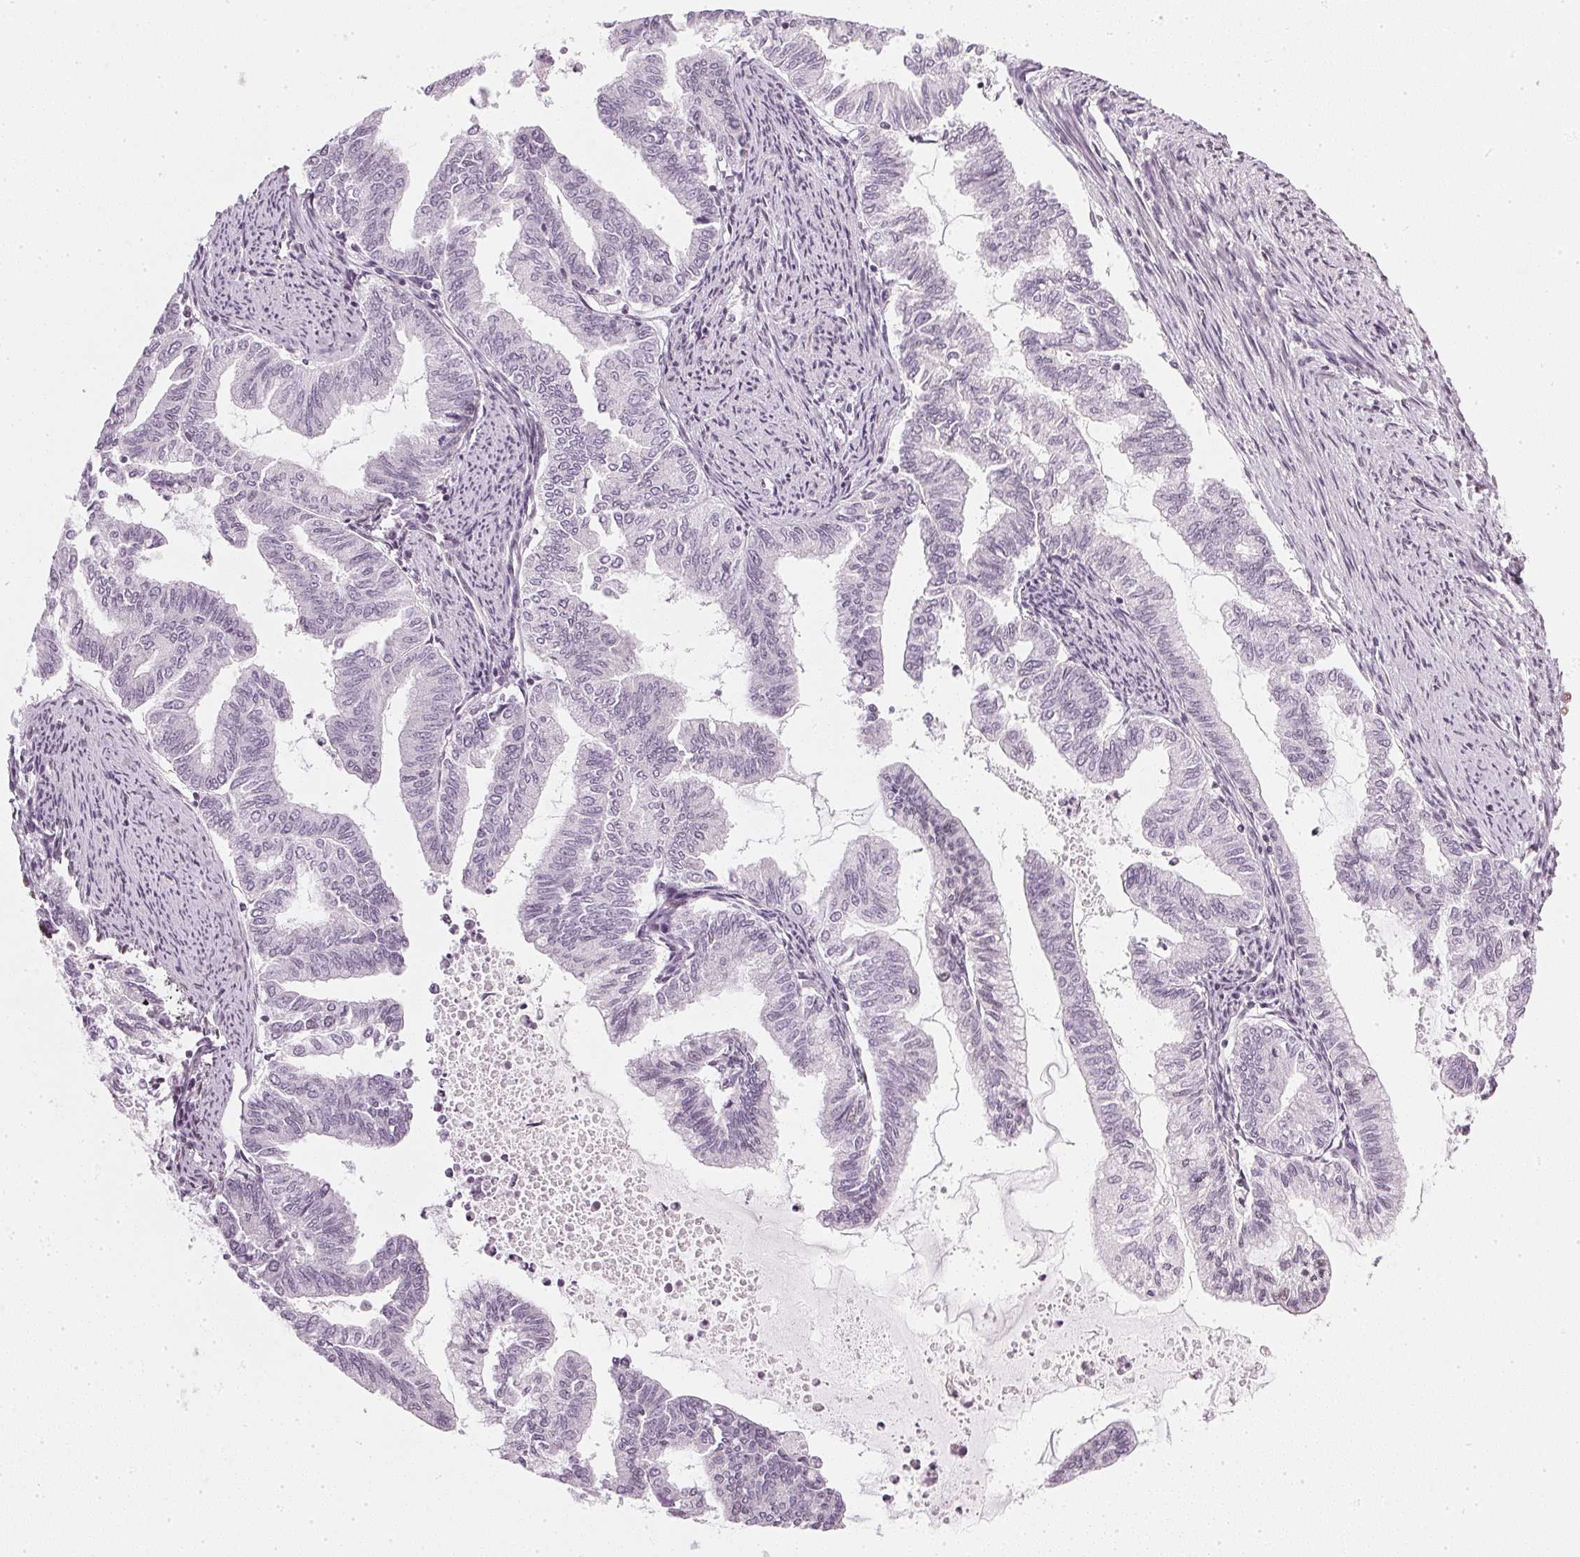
{"staining": {"intensity": "negative", "quantity": "none", "location": "none"}, "tissue": "endometrial cancer", "cell_type": "Tumor cells", "image_type": "cancer", "snomed": [{"axis": "morphology", "description": "Adenocarcinoma, NOS"}, {"axis": "topography", "description": "Endometrium"}], "caption": "The immunohistochemistry micrograph has no significant expression in tumor cells of endometrial adenocarcinoma tissue.", "gene": "DNAJC6", "patient": {"sex": "female", "age": 79}}